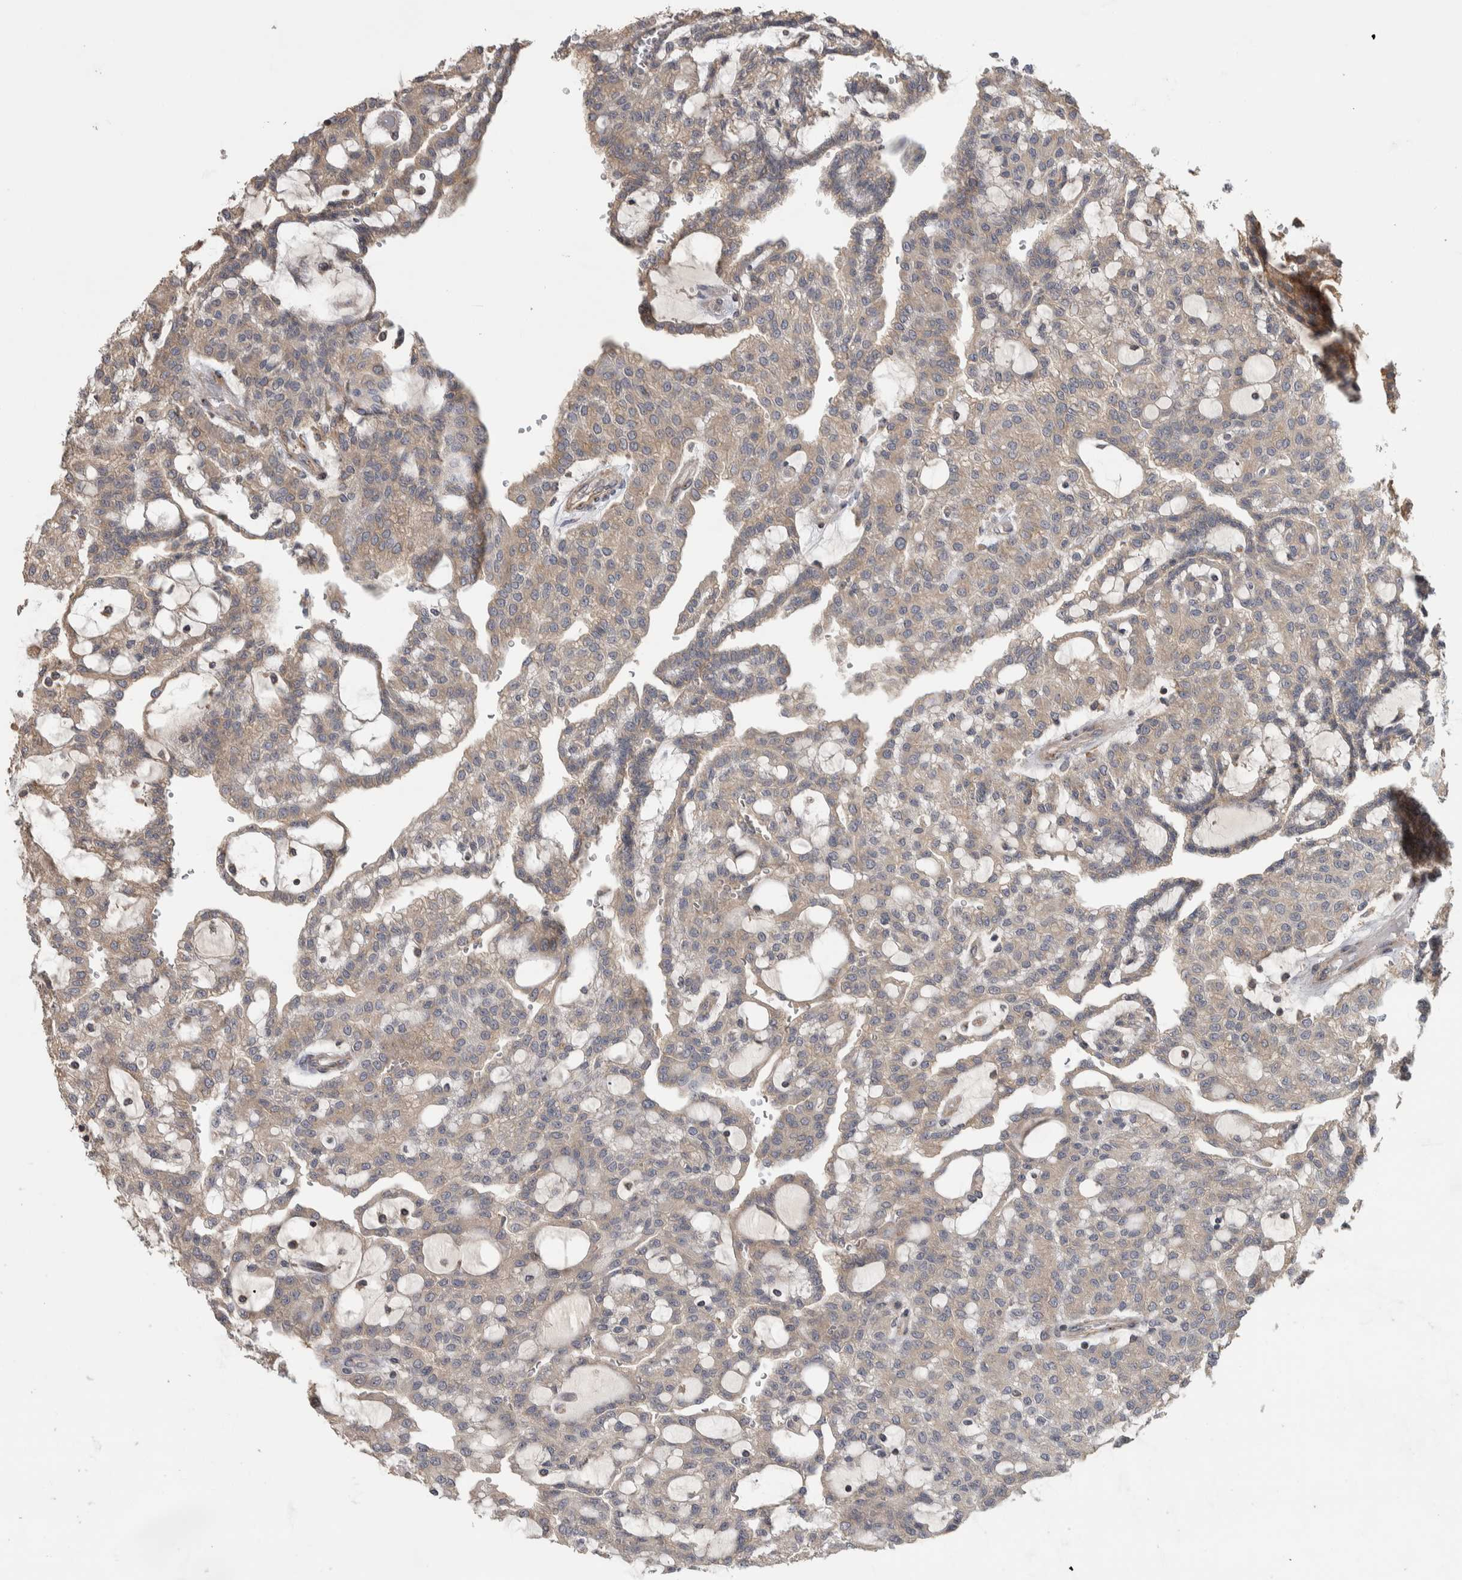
{"staining": {"intensity": "weak", "quantity": ">75%", "location": "cytoplasmic/membranous"}, "tissue": "renal cancer", "cell_type": "Tumor cells", "image_type": "cancer", "snomed": [{"axis": "morphology", "description": "Adenocarcinoma, NOS"}, {"axis": "topography", "description": "Kidney"}], "caption": "Protein expression analysis of human renal cancer reveals weak cytoplasmic/membranous positivity in approximately >75% of tumor cells.", "gene": "IFRD1", "patient": {"sex": "male", "age": 63}}